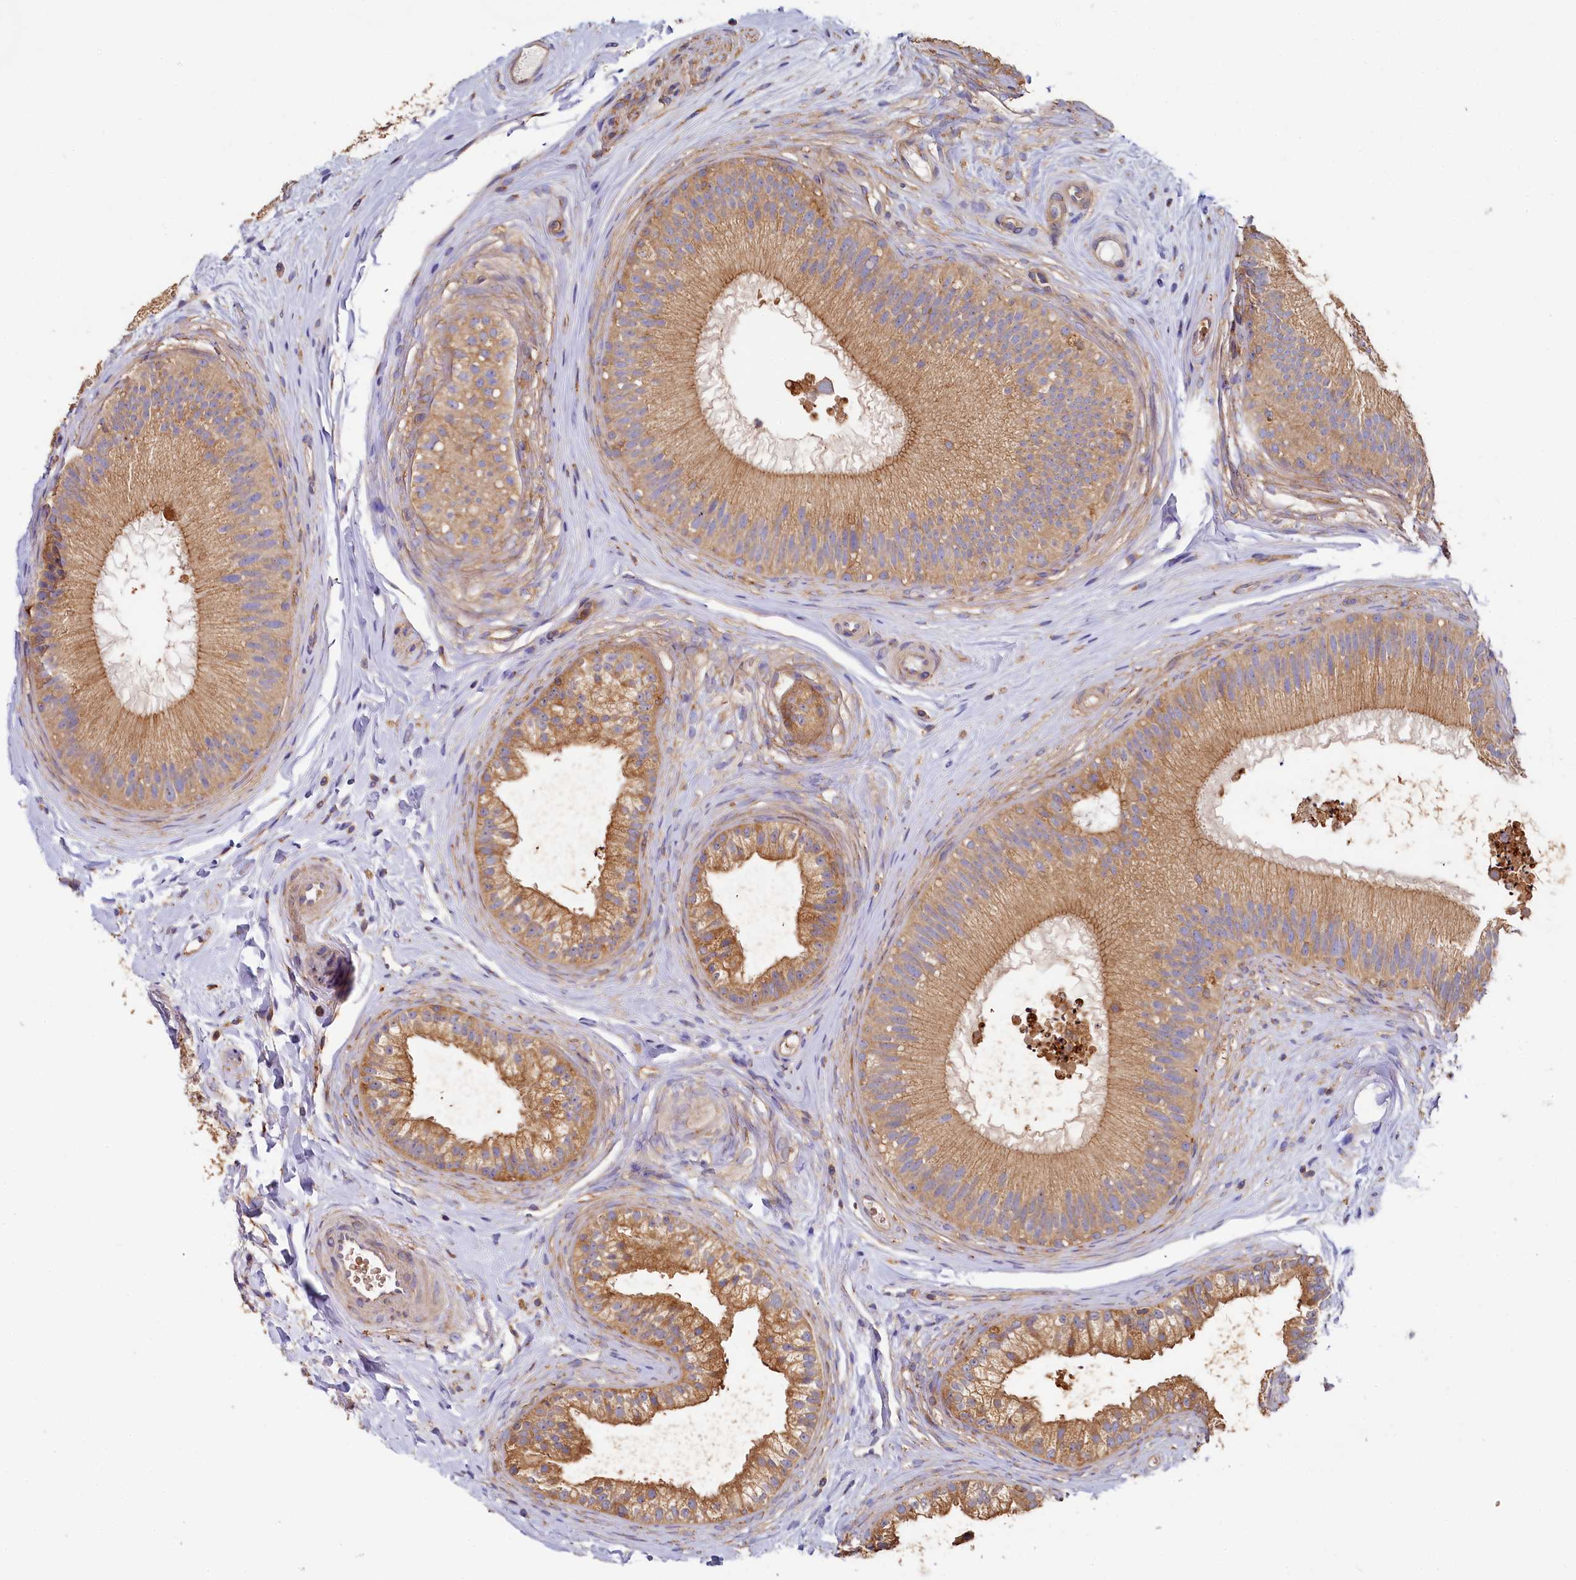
{"staining": {"intensity": "moderate", "quantity": ">75%", "location": "cytoplasmic/membranous"}, "tissue": "epididymis", "cell_type": "Glandular cells", "image_type": "normal", "snomed": [{"axis": "morphology", "description": "Normal tissue, NOS"}, {"axis": "topography", "description": "Epididymis"}], "caption": "This histopathology image exhibits normal epididymis stained with IHC to label a protein in brown. The cytoplasmic/membranous of glandular cells show moderate positivity for the protein. Nuclei are counter-stained blue.", "gene": "PPIP5K1", "patient": {"sex": "male", "age": 45}}